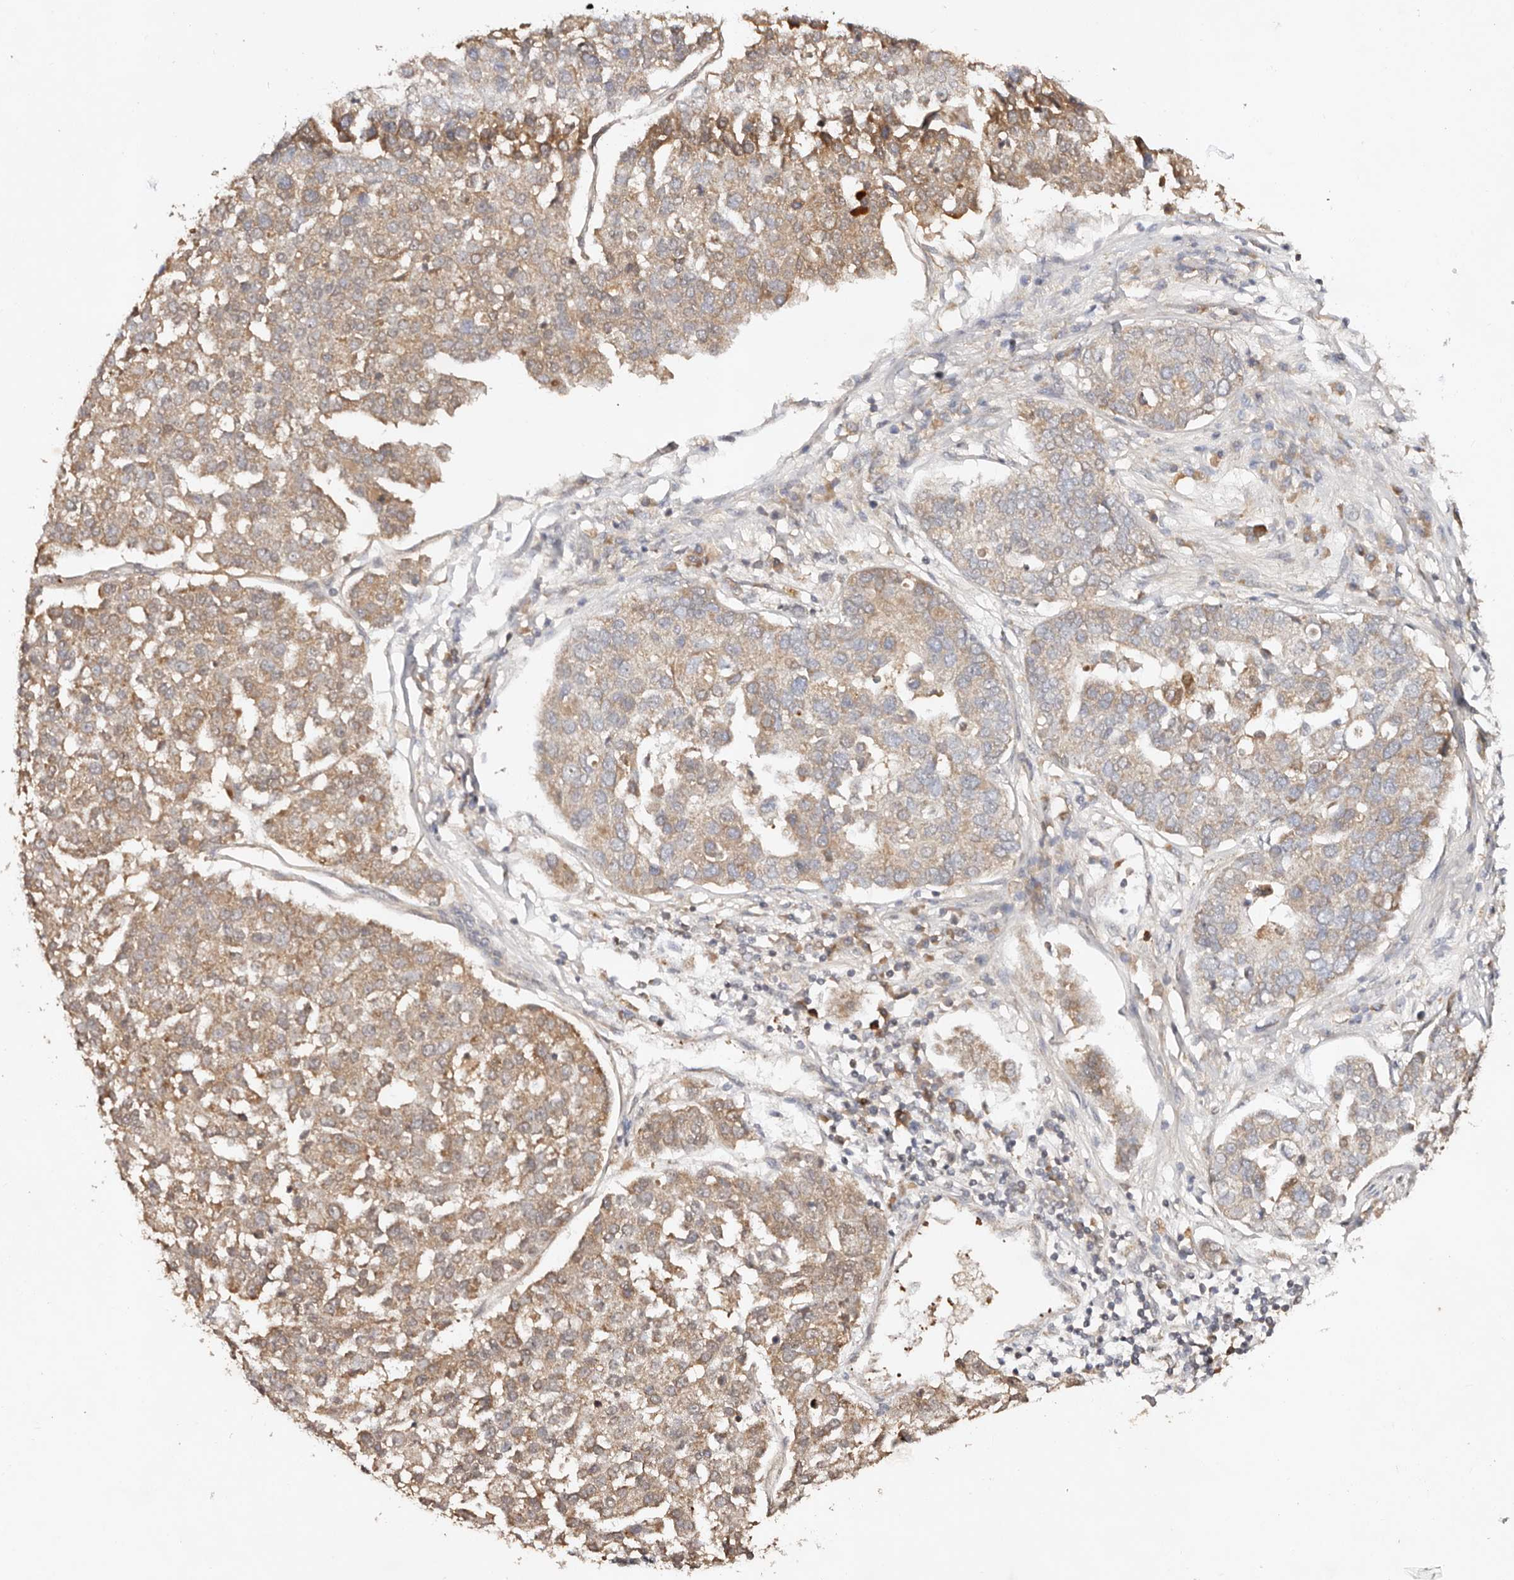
{"staining": {"intensity": "moderate", "quantity": ">75%", "location": "cytoplasmic/membranous"}, "tissue": "pancreatic cancer", "cell_type": "Tumor cells", "image_type": "cancer", "snomed": [{"axis": "morphology", "description": "Adenocarcinoma, NOS"}, {"axis": "topography", "description": "Pancreas"}], "caption": "Human pancreatic adenocarcinoma stained for a protein (brown) exhibits moderate cytoplasmic/membranous positive expression in approximately >75% of tumor cells.", "gene": "DENND11", "patient": {"sex": "female", "age": 61}}